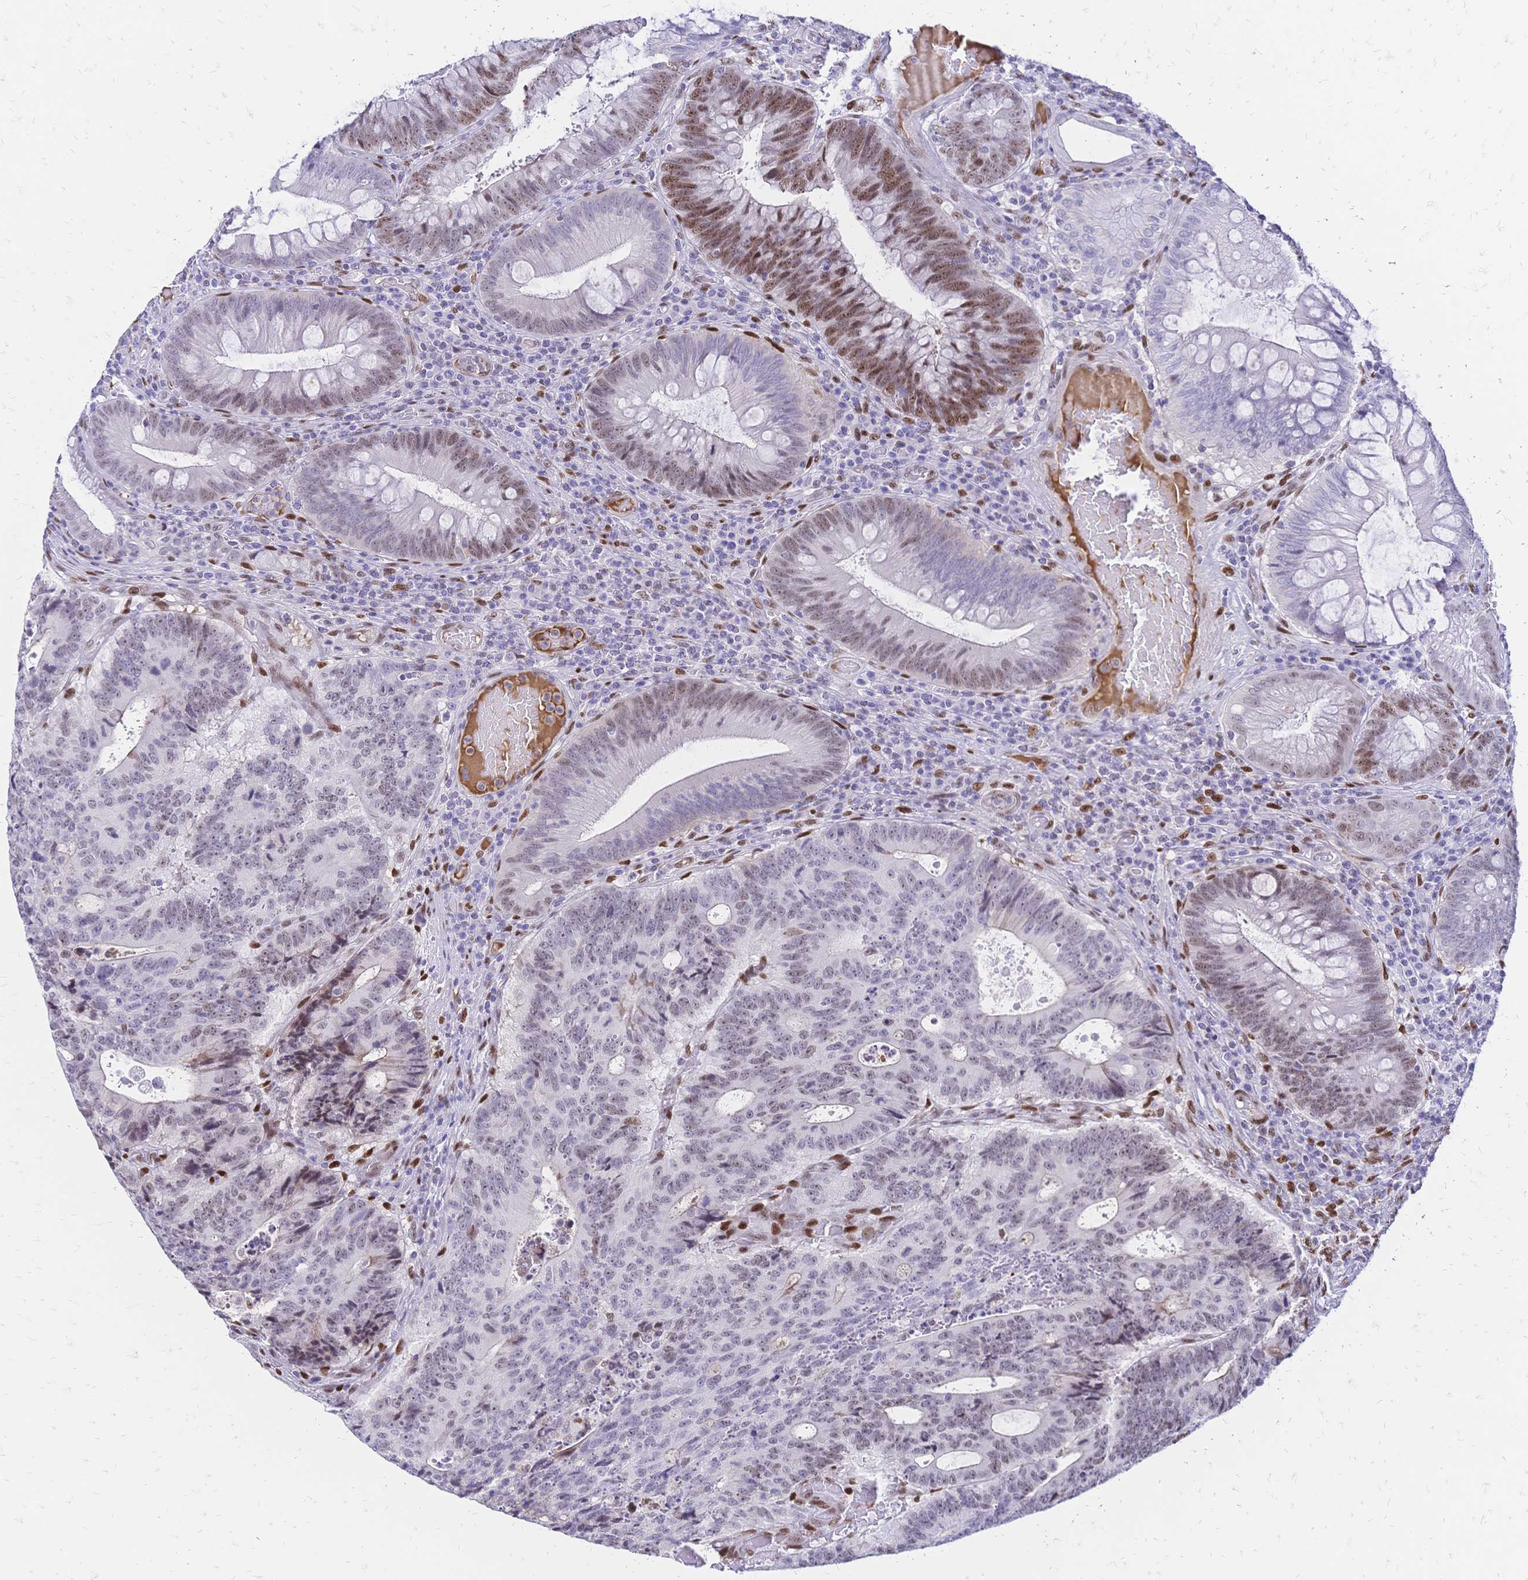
{"staining": {"intensity": "moderate", "quantity": "<25%", "location": "nuclear"}, "tissue": "colorectal cancer", "cell_type": "Tumor cells", "image_type": "cancer", "snomed": [{"axis": "morphology", "description": "Adenocarcinoma, NOS"}, {"axis": "topography", "description": "Colon"}], "caption": "The image shows a brown stain indicating the presence of a protein in the nuclear of tumor cells in colorectal adenocarcinoma.", "gene": "NFIC", "patient": {"sex": "male", "age": 62}}